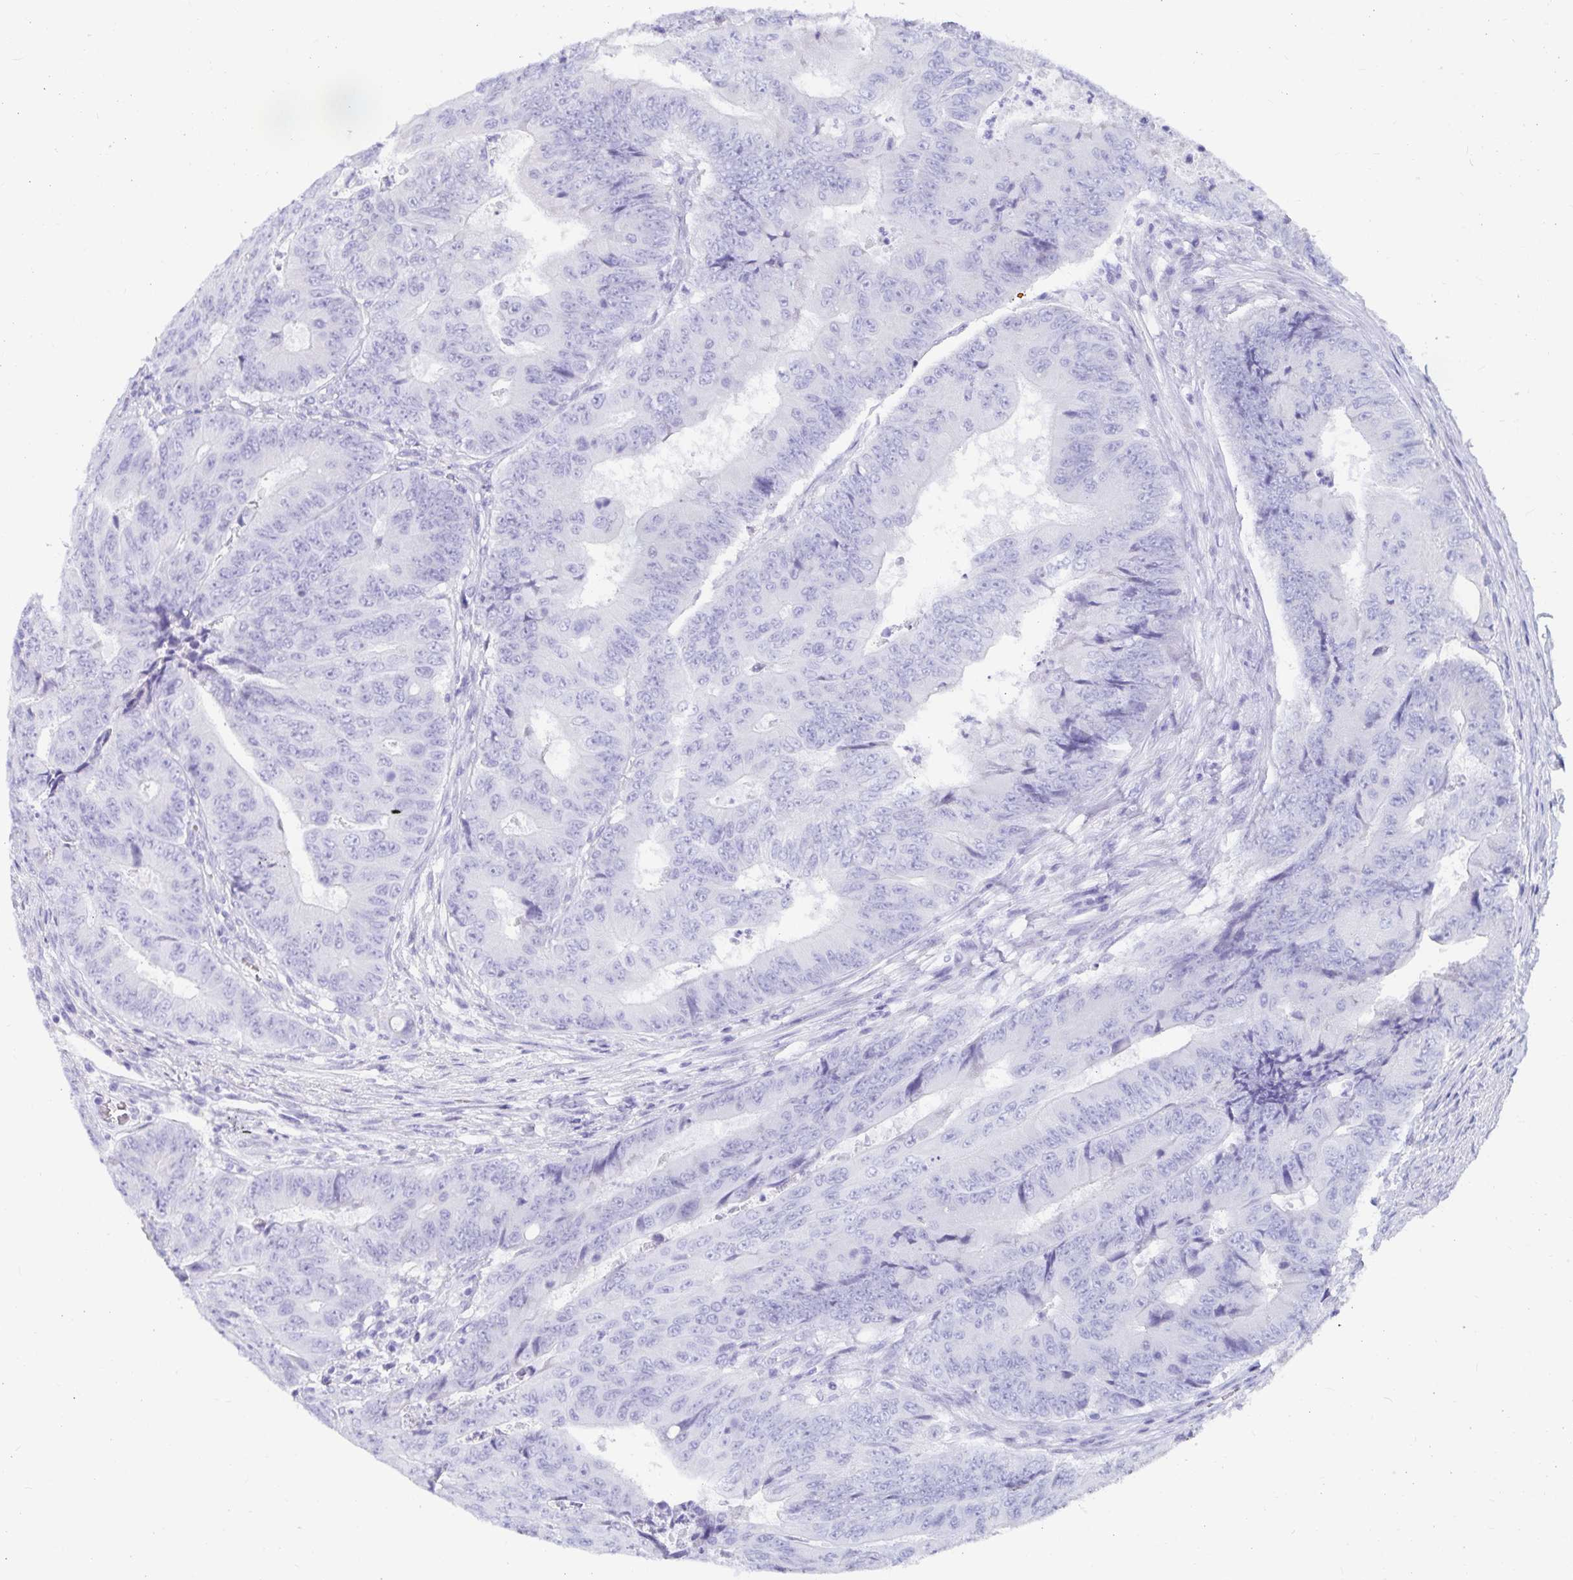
{"staining": {"intensity": "negative", "quantity": "none", "location": "none"}, "tissue": "colorectal cancer", "cell_type": "Tumor cells", "image_type": "cancer", "snomed": [{"axis": "morphology", "description": "Adenocarcinoma, NOS"}, {"axis": "topography", "description": "Colon"}], "caption": "DAB (3,3'-diaminobenzidine) immunohistochemical staining of colorectal cancer demonstrates no significant positivity in tumor cells.", "gene": "ZPBP2", "patient": {"sex": "female", "age": 48}}